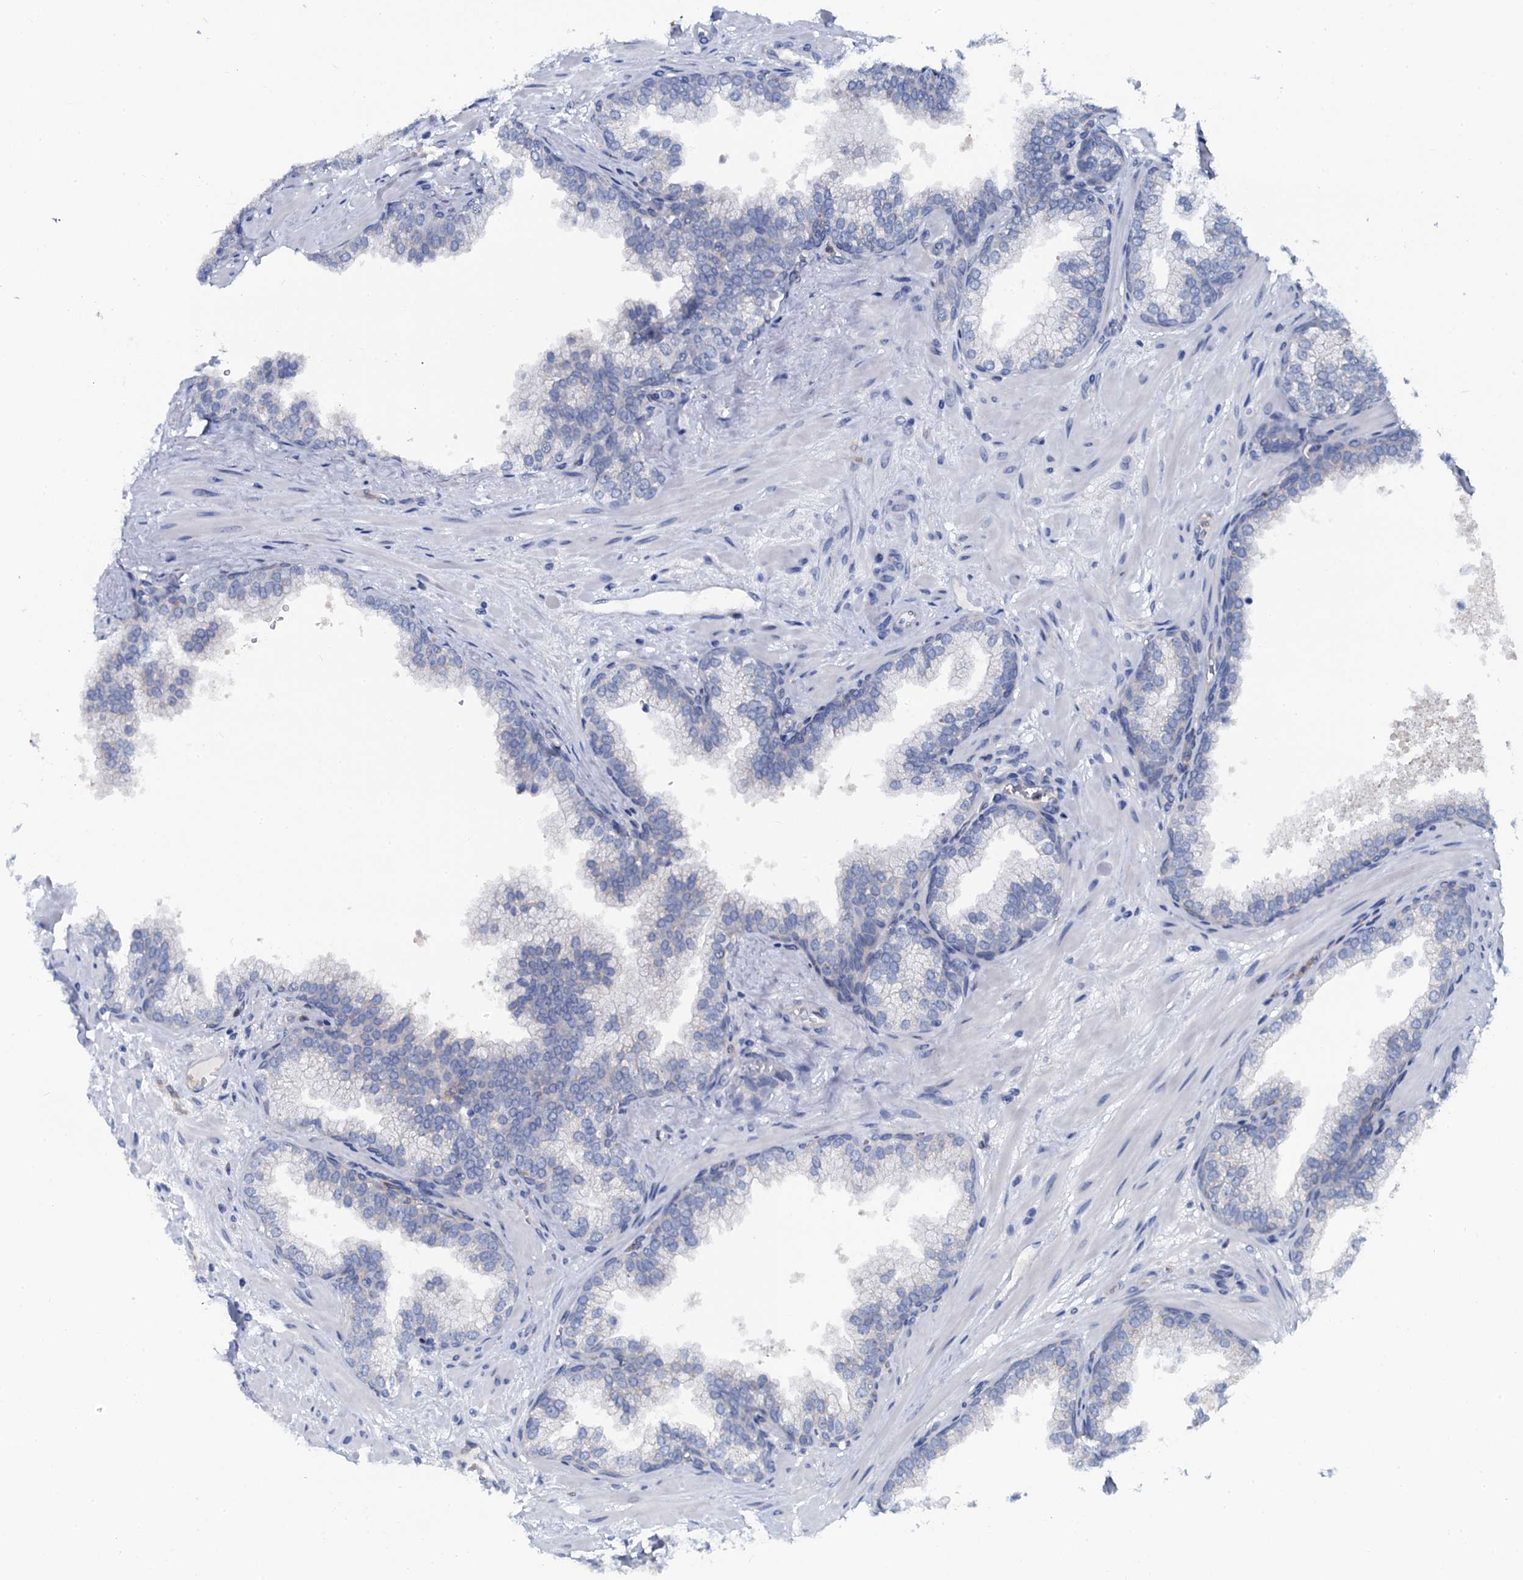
{"staining": {"intensity": "negative", "quantity": "none", "location": "none"}, "tissue": "prostate", "cell_type": "Glandular cells", "image_type": "normal", "snomed": [{"axis": "morphology", "description": "Normal tissue, NOS"}, {"axis": "topography", "description": "Prostate"}], "caption": "High power microscopy photomicrograph of an IHC micrograph of unremarkable prostate, revealing no significant positivity in glandular cells. (IHC, brightfield microscopy, high magnification).", "gene": "OTOL1", "patient": {"sex": "male", "age": 60}}